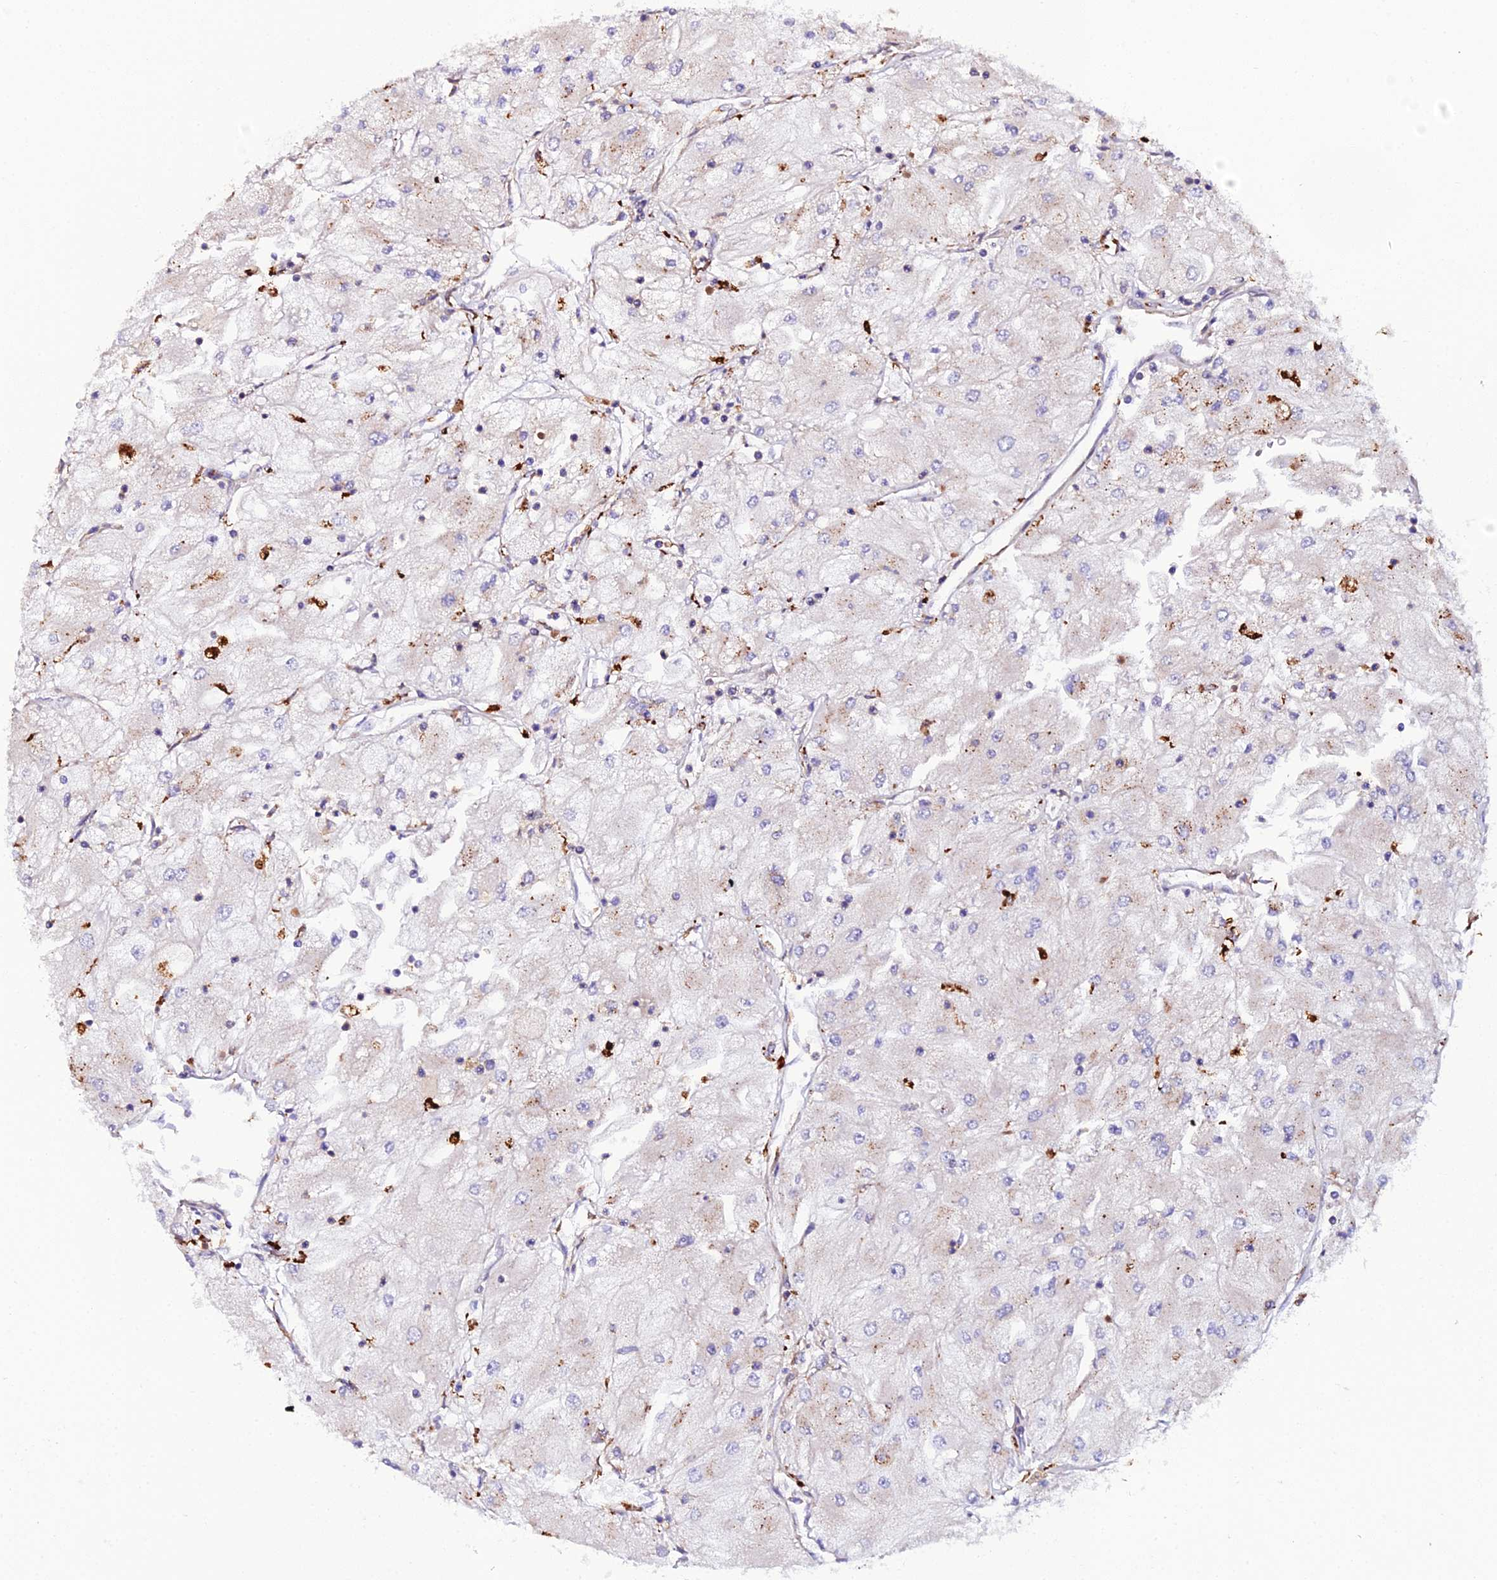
{"staining": {"intensity": "strong", "quantity": "<25%", "location": "cytoplasmic/membranous"}, "tissue": "renal cancer", "cell_type": "Tumor cells", "image_type": "cancer", "snomed": [{"axis": "morphology", "description": "Adenocarcinoma, NOS"}, {"axis": "topography", "description": "Kidney"}], "caption": "Immunohistochemical staining of adenocarcinoma (renal) demonstrates medium levels of strong cytoplasmic/membranous protein staining in about <25% of tumor cells.", "gene": "TRPV2", "patient": {"sex": "male", "age": 80}}